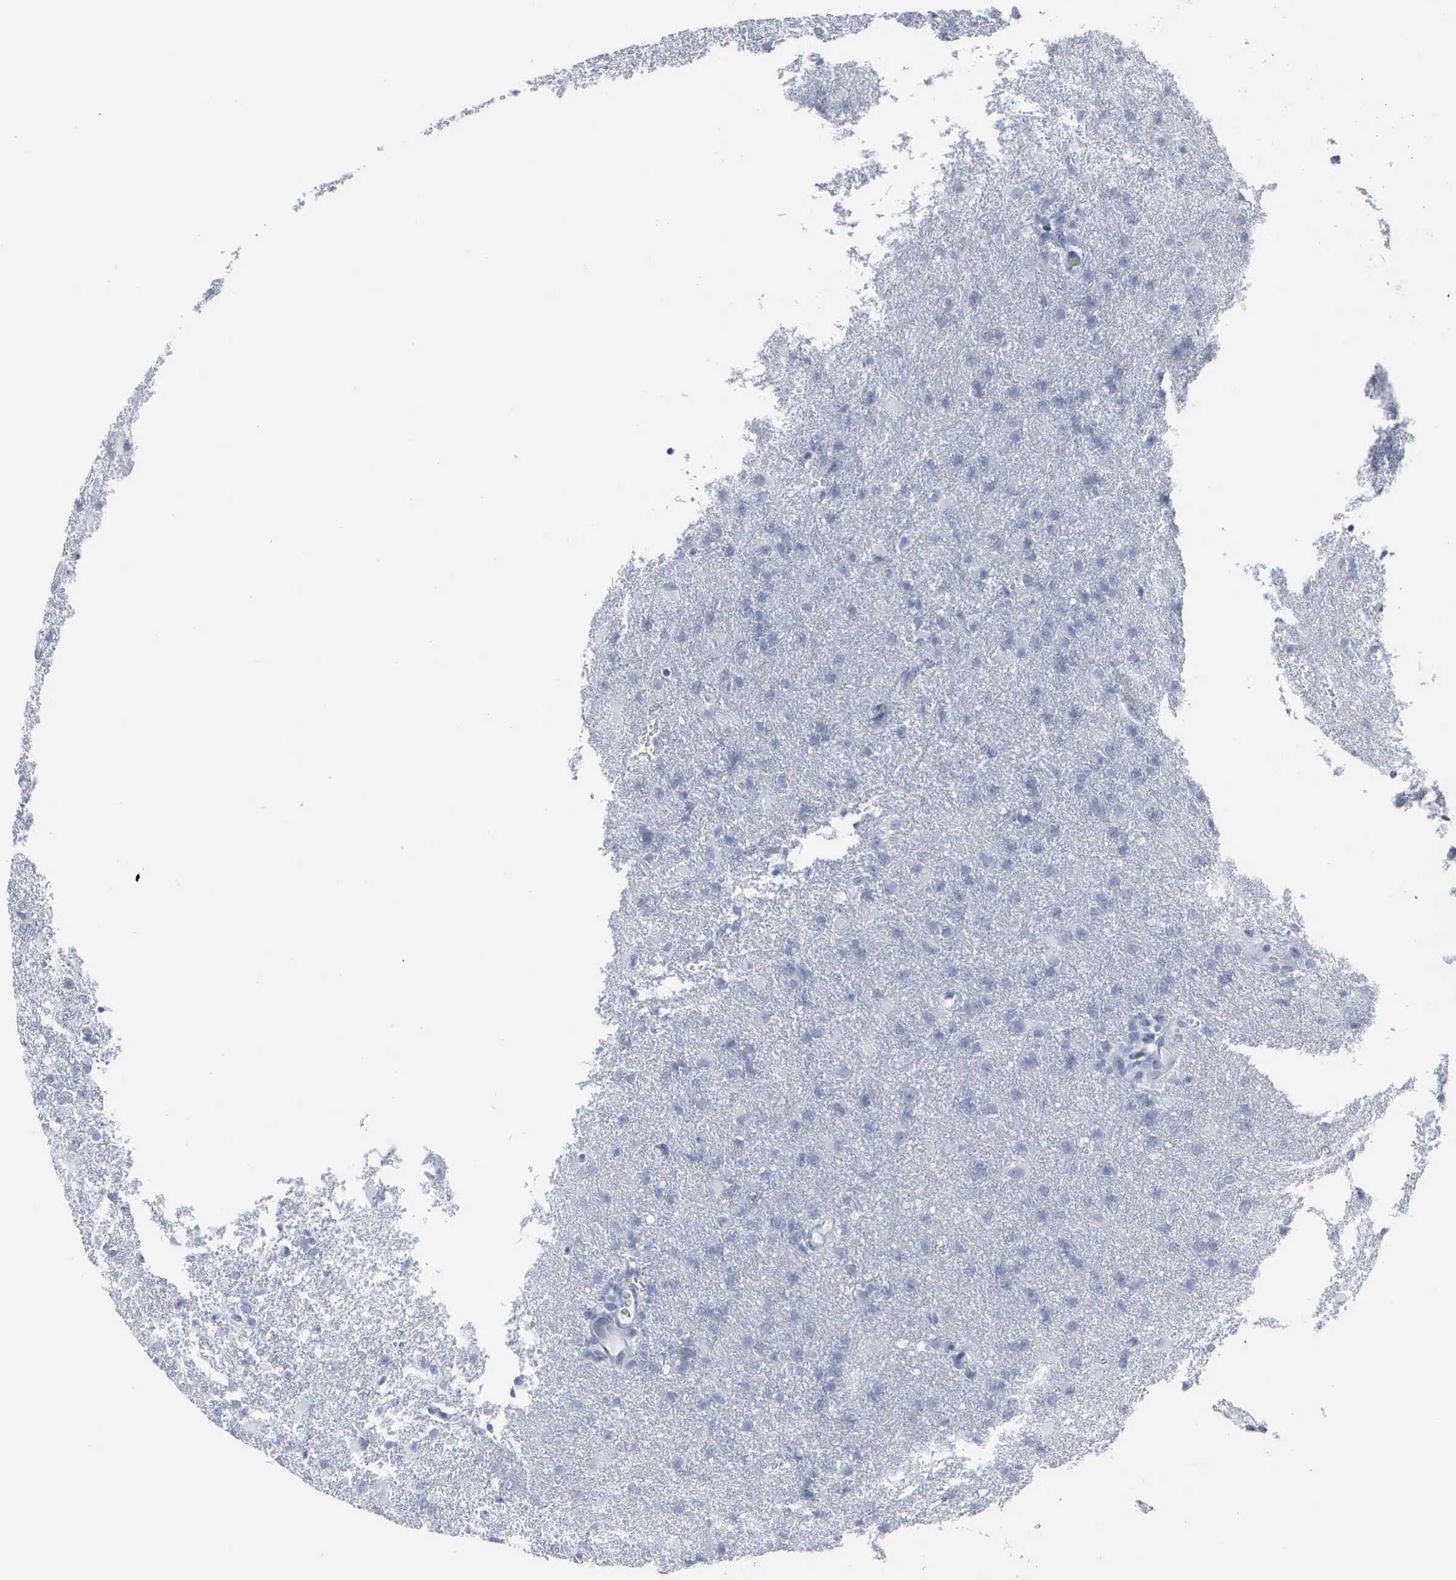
{"staining": {"intensity": "negative", "quantity": "none", "location": "none"}, "tissue": "glioma", "cell_type": "Tumor cells", "image_type": "cancer", "snomed": [{"axis": "morphology", "description": "Glioma, malignant, High grade"}, {"axis": "topography", "description": "Brain"}], "caption": "Tumor cells are negative for protein expression in human malignant glioma (high-grade). (DAB (3,3'-diaminobenzidine) IHC with hematoxylin counter stain).", "gene": "CCNB1", "patient": {"sex": "male", "age": 68}}